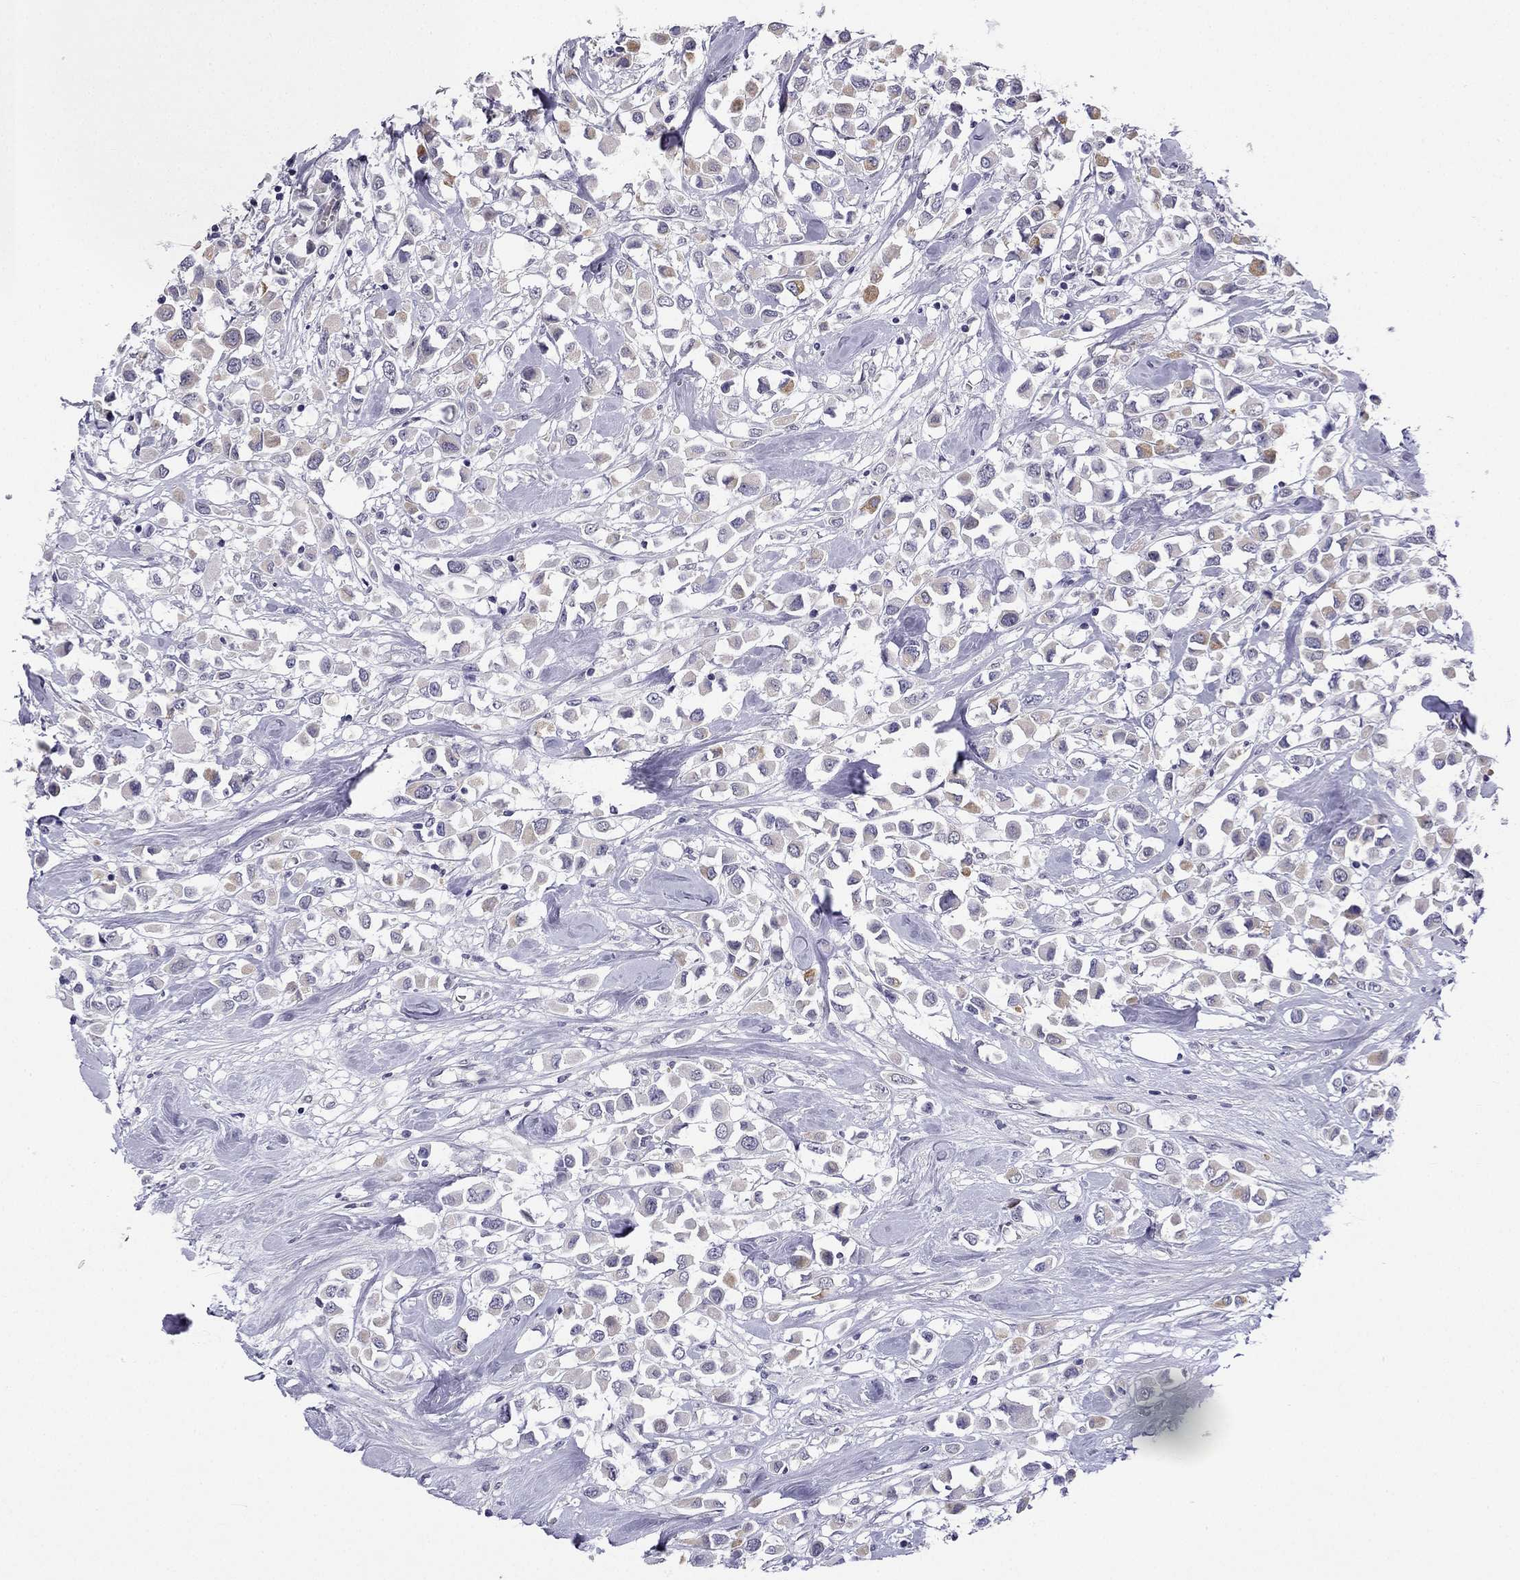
{"staining": {"intensity": "moderate", "quantity": "<25%", "location": "cytoplasmic/membranous"}, "tissue": "breast cancer", "cell_type": "Tumor cells", "image_type": "cancer", "snomed": [{"axis": "morphology", "description": "Duct carcinoma"}, {"axis": "topography", "description": "Breast"}], "caption": "Immunohistochemistry (DAB) staining of breast infiltrating ductal carcinoma exhibits moderate cytoplasmic/membranous protein staining in approximately <25% of tumor cells.", "gene": "C5orf49", "patient": {"sex": "female", "age": 61}}